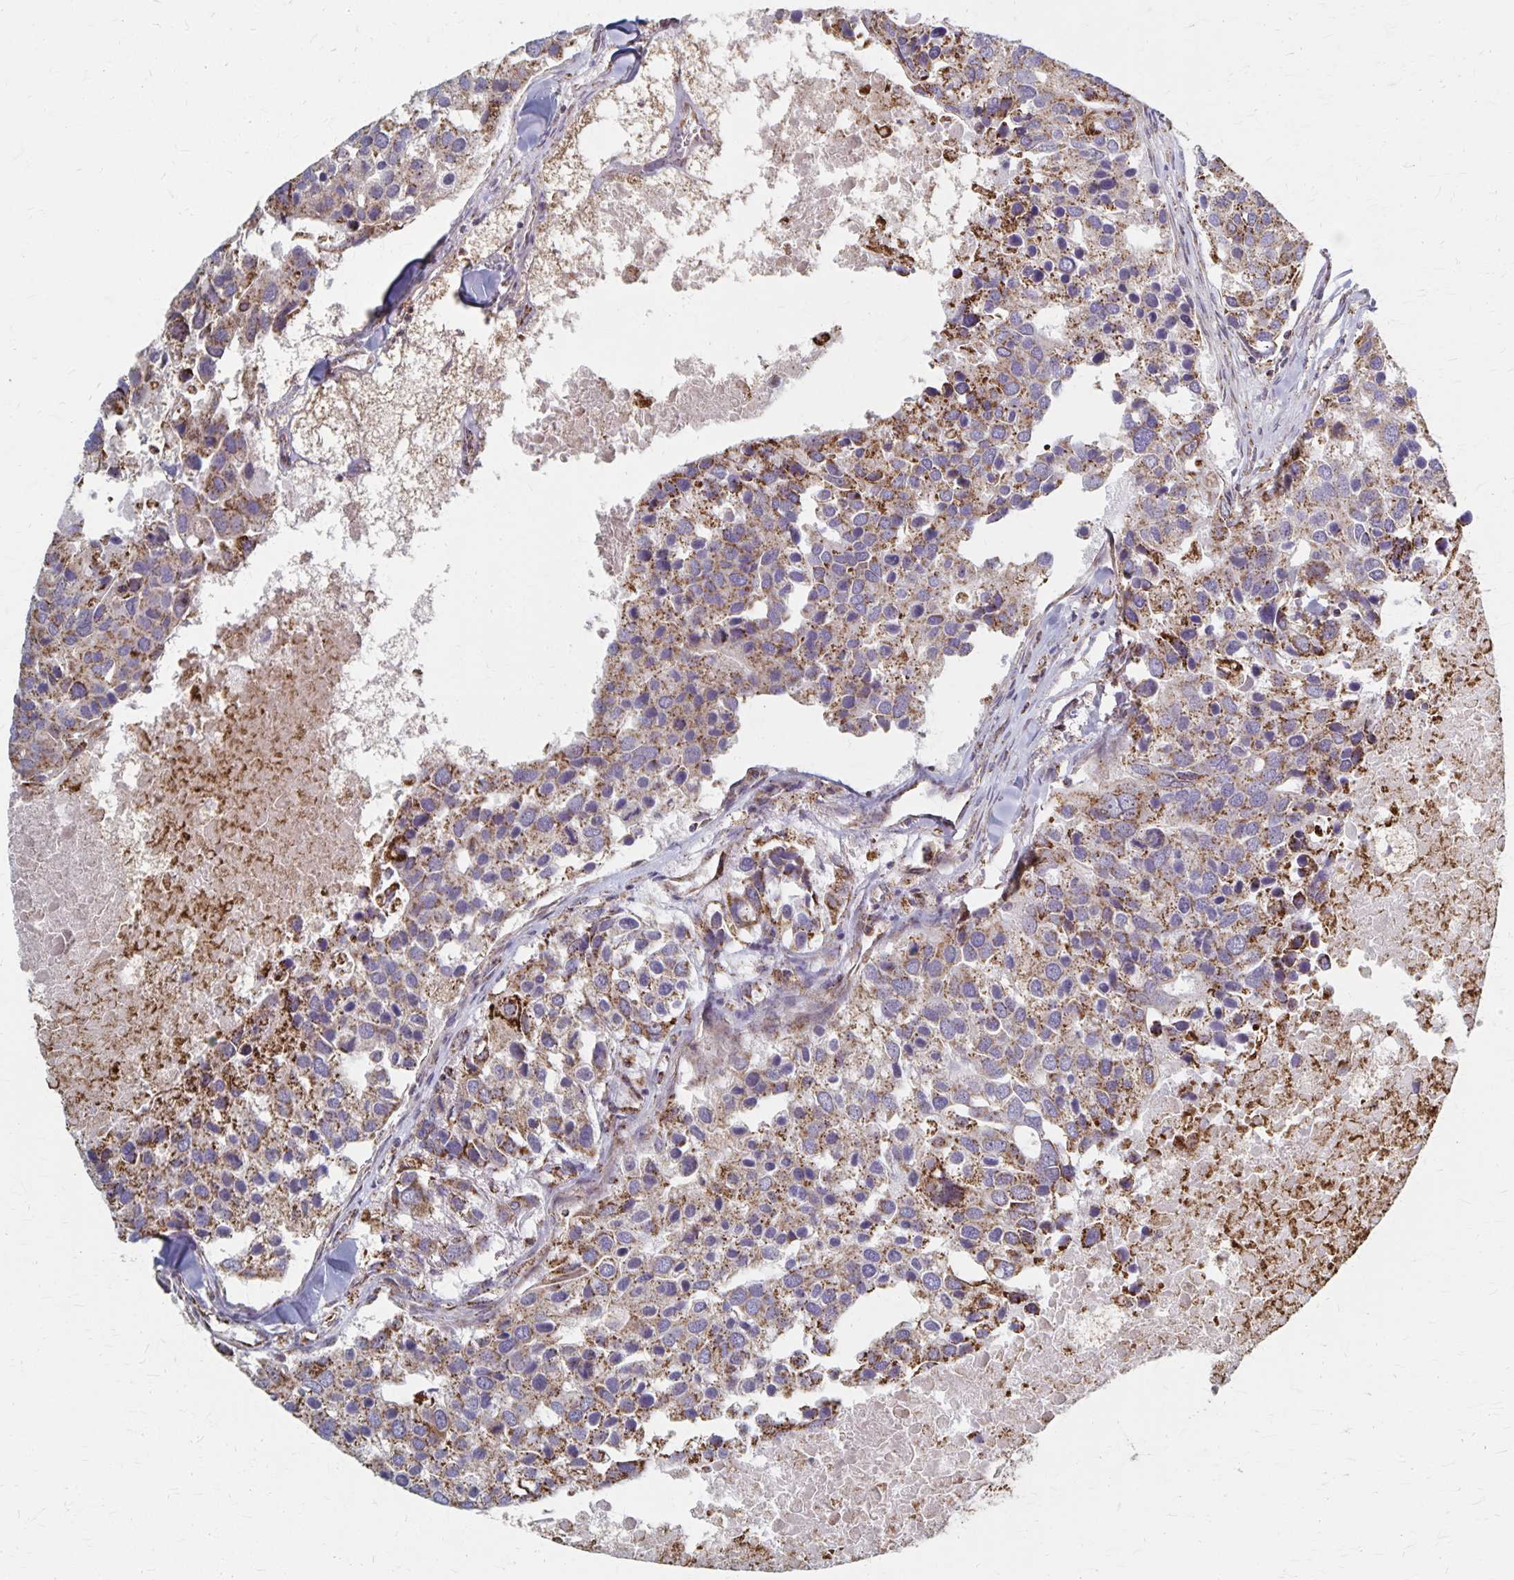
{"staining": {"intensity": "moderate", "quantity": ">75%", "location": "cytoplasmic/membranous"}, "tissue": "breast cancer", "cell_type": "Tumor cells", "image_type": "cancer", "snomed": [{"axis": "morphology", "description": "Duct carcinoma"}, {"axis": "topography", "description": "Breast"}], "caption": "Invasive ductal carcinoma (breast) tissue displays moderate cytoplasmic/membranous expression in approximately >75% of tumor cells", "gene": "DYRK4", "patient": {"sex": "female", "age": 83}}